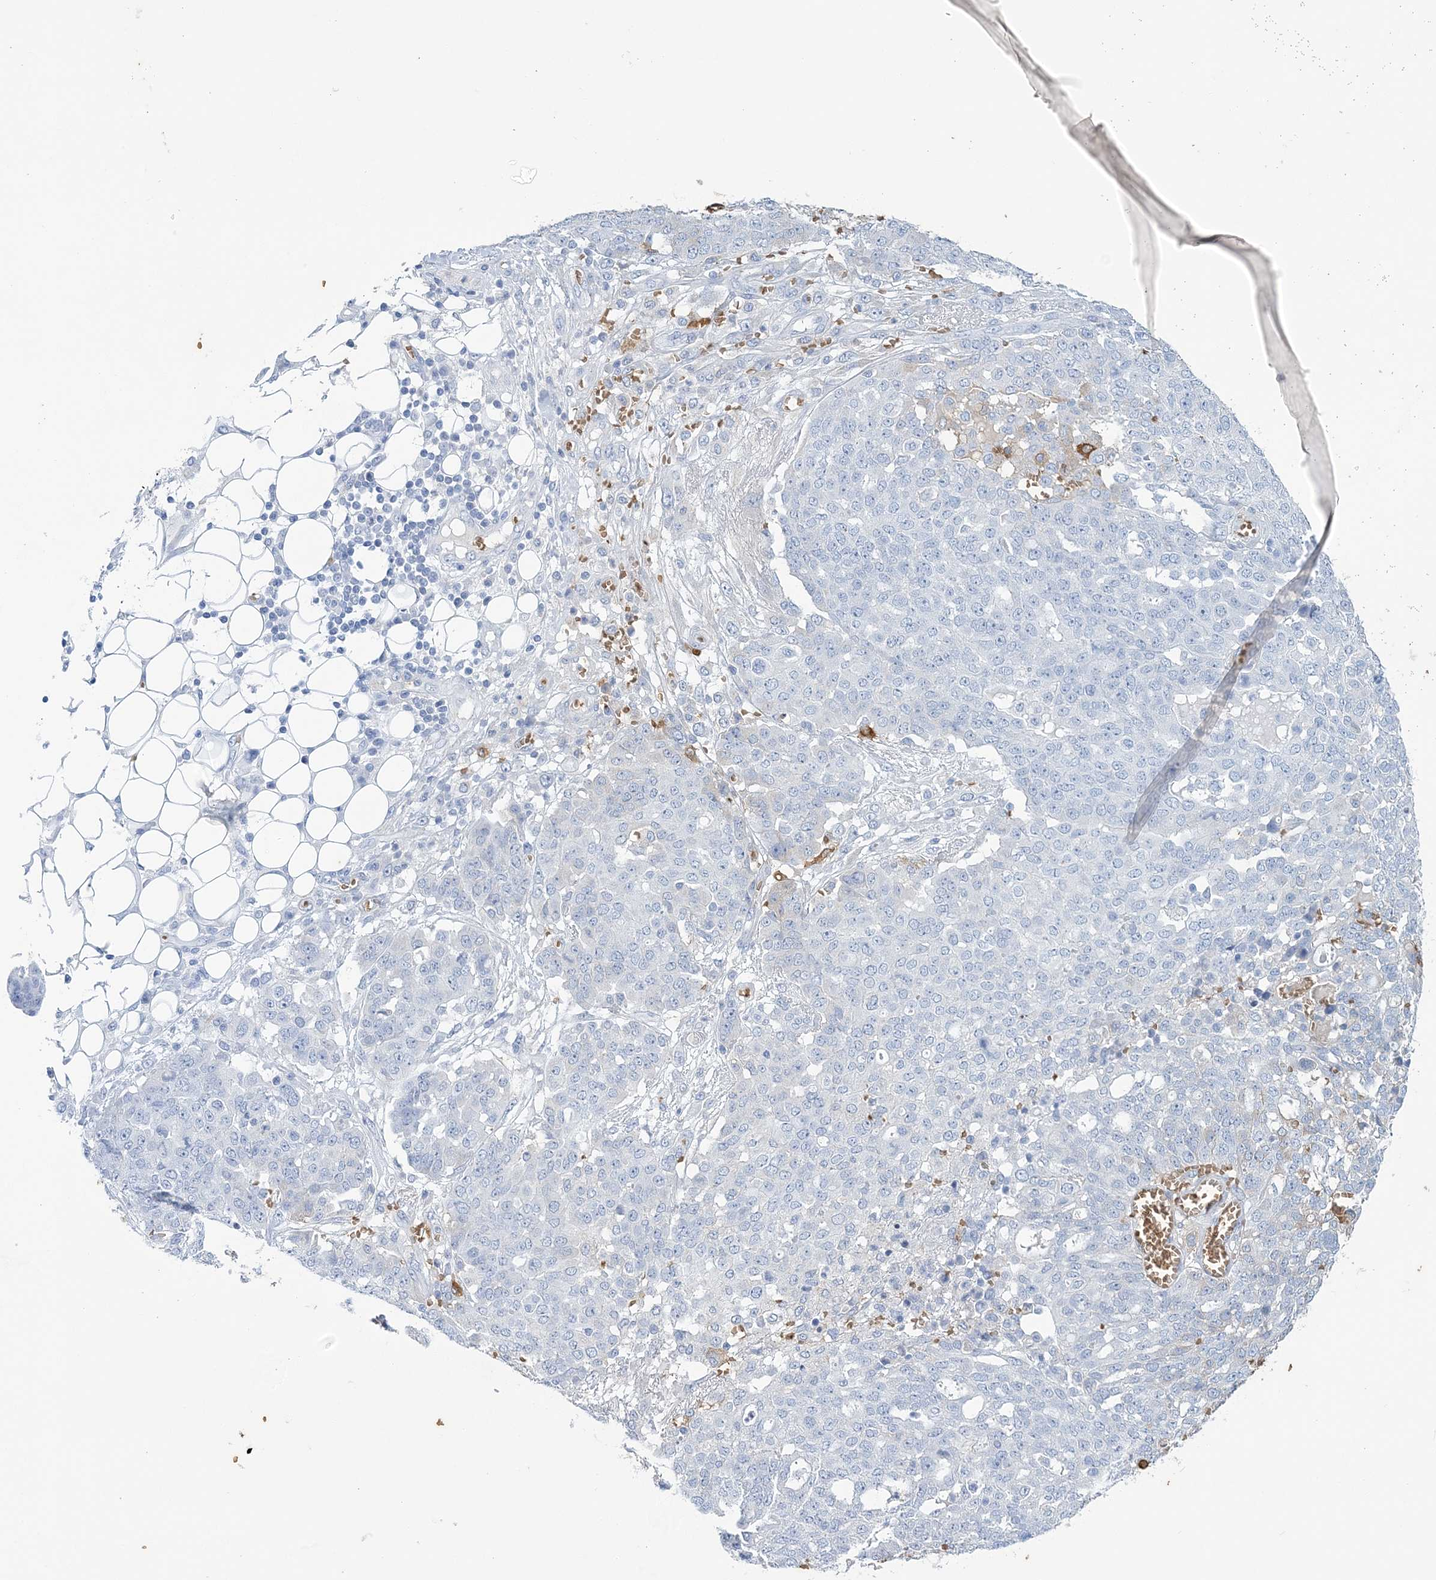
{"staining": {"intensity": "negative", "quantity": "none", "location": "none"}, "tissue": "ovarian cancer", "cell_type": "Tumor cells", "image_type": "cancer", "snomed": [{"axis": "morphology", "description": "Cystadenocarcinoma, serous, NOS"}, {"axis": "topography", "description": "Soft tissue"}, {"axis": "topography", "description": "Ovary"}], "caption": "Human serous cystadenocarcinoma (ovarian) stained for a protein using immunohistochemistry reveals no staining in tumor cells.", "gene": "HBD", "patient": {"sex": "female", "age": 57}}